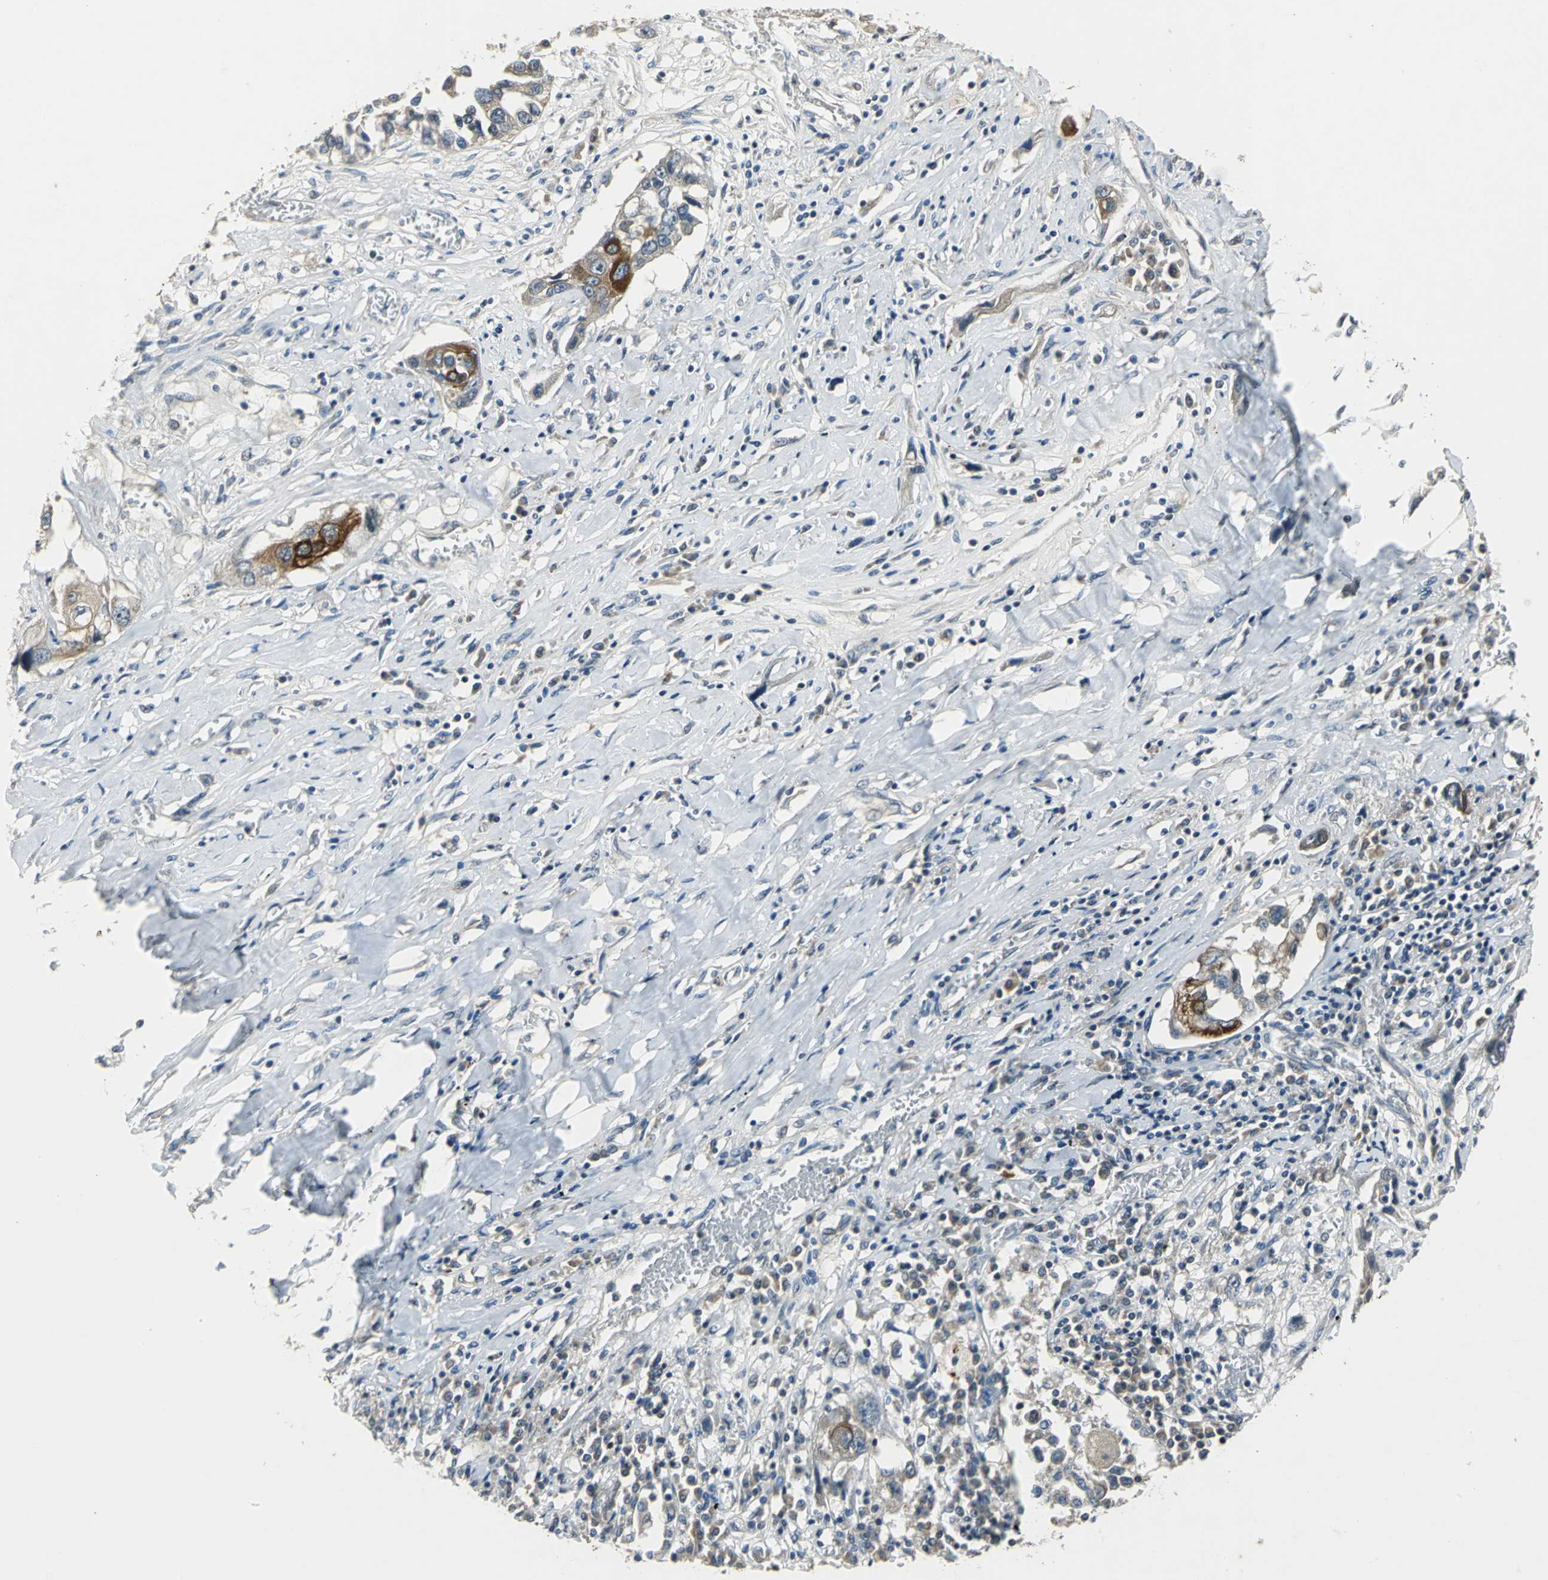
{"staining": {"intensity": "moderate", "quantity": "<25%", "location": "cytoplasmic/membranous"}, "tissue": "lung cancer", "cell_type": "Tumor cells", "image_type": "cancer", "snomed": [{"axis": "morphology", "description": "Squamous cell carcinoma, NOS"}, {"axis": "topography", "description": "Lung"}], "caption": "High-power microscopy captured an IHC photomicrograph of lung squamous cell carcinoma, revealing moderate cytoplasmic/membranous positivity in about <25% of tumor cells. (brown staining indicates protein expression, while blue staining denotes nuclei).", "gene": "JADE3", "patient": {"sex": "male", "age": 71}}